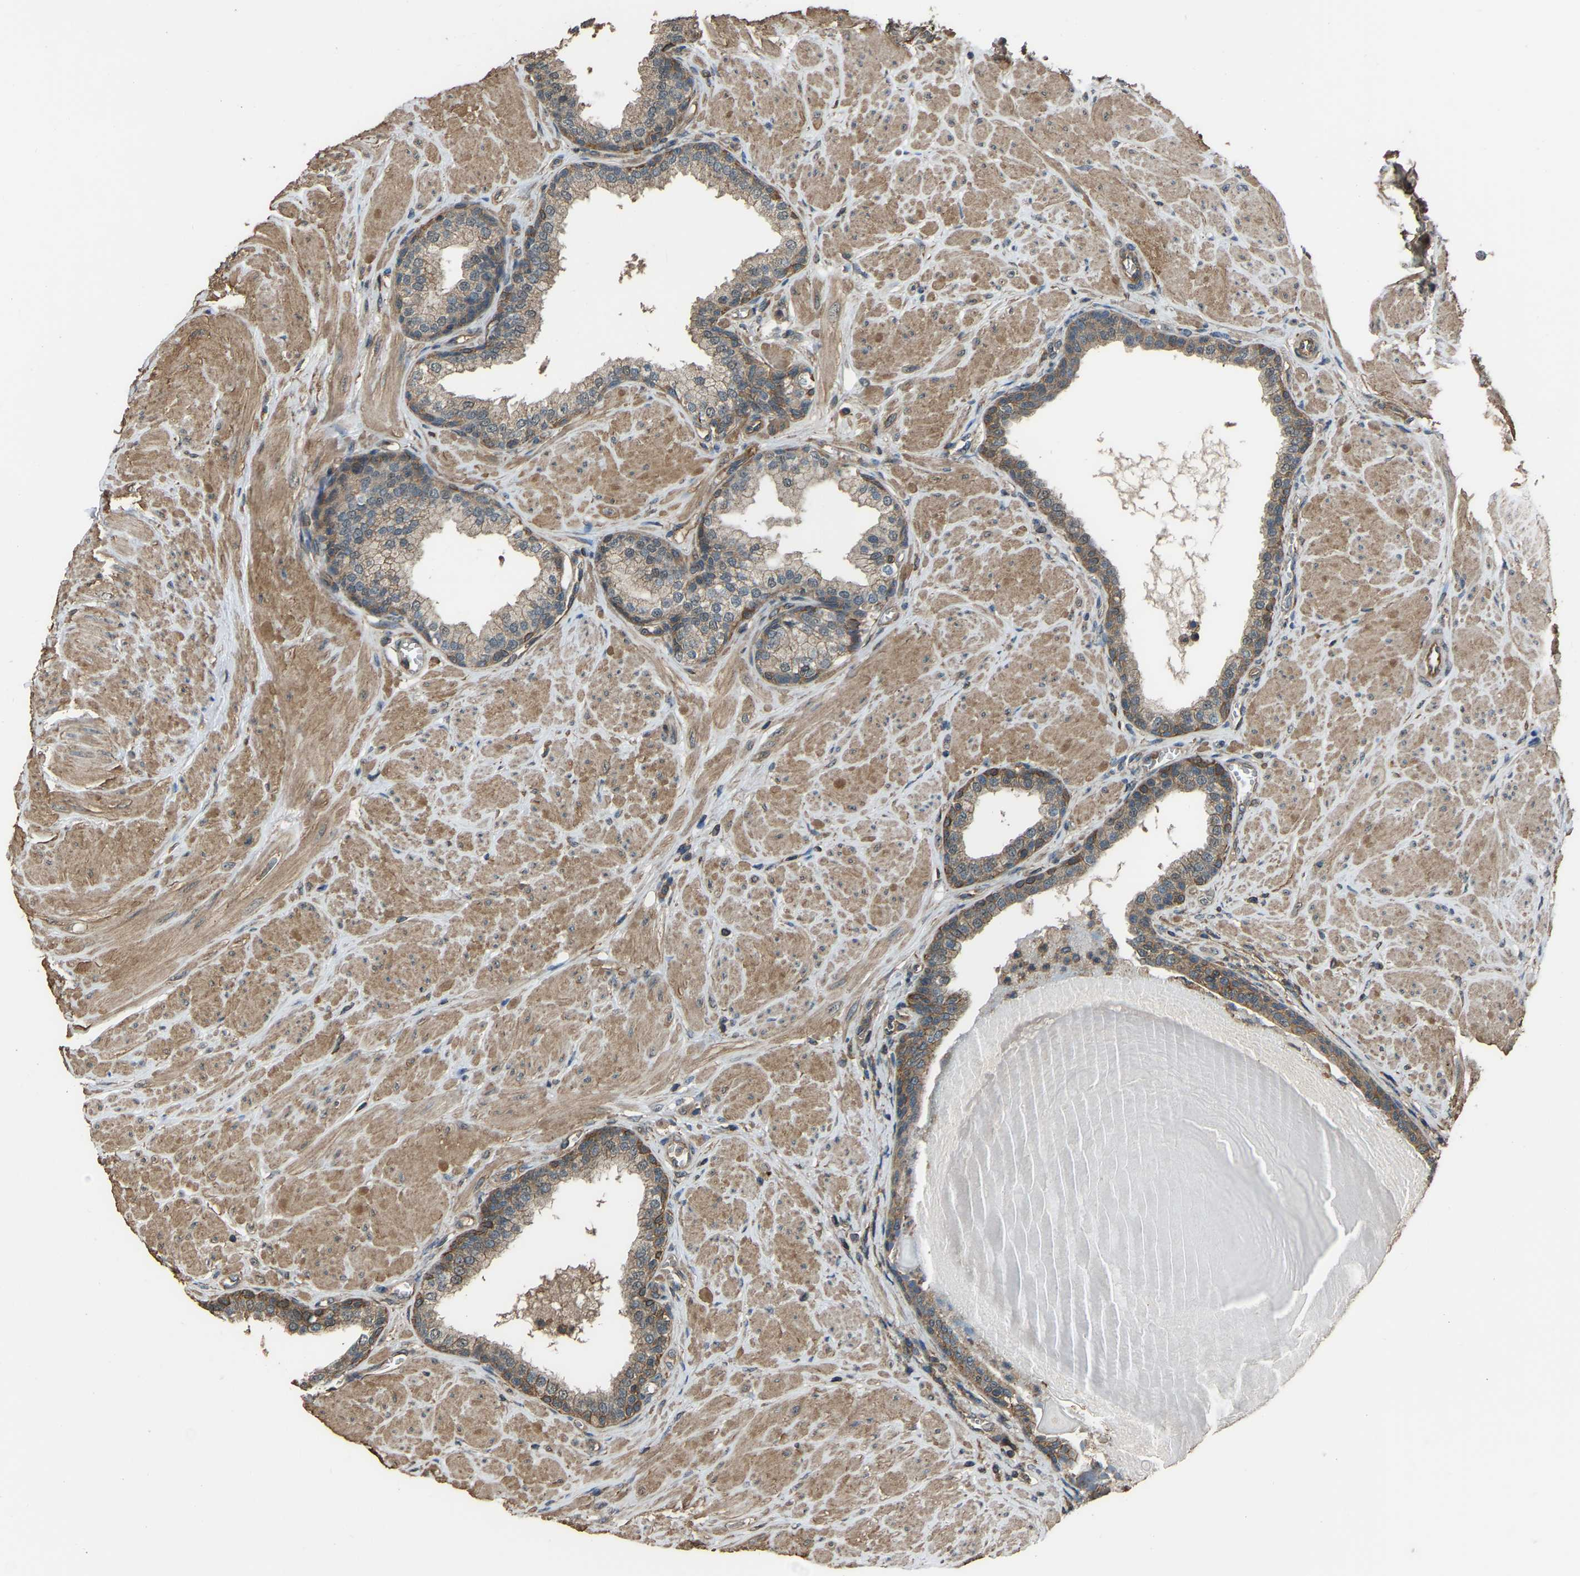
{"staining": {"intensity": "weak", "quantity": "25%-75%", "location": "cytoplasmic/membranous"}, "tissue": "prostate", "cell_type": "Glandular cells", "image_type": "normal", "snomed": [{"axis": "morphology", "description": "Normal tissue, NOS"}, {"axis": "topography", "description": "Prostate"}], "caption": "IHC staining of unremarkable prostate, which displays low levels of weak cytoplasmic/membranous positivity in approximately 25%-75% of glandular cells indicating weak cytoplasmic/membranous protein expression. The staining was performed using DAB (brown) for protein detection and nuclei were counterstained in hematoxylin (blue).", "gene": "SLC4A2", "patient": {"sex": "male", "age": 51}}